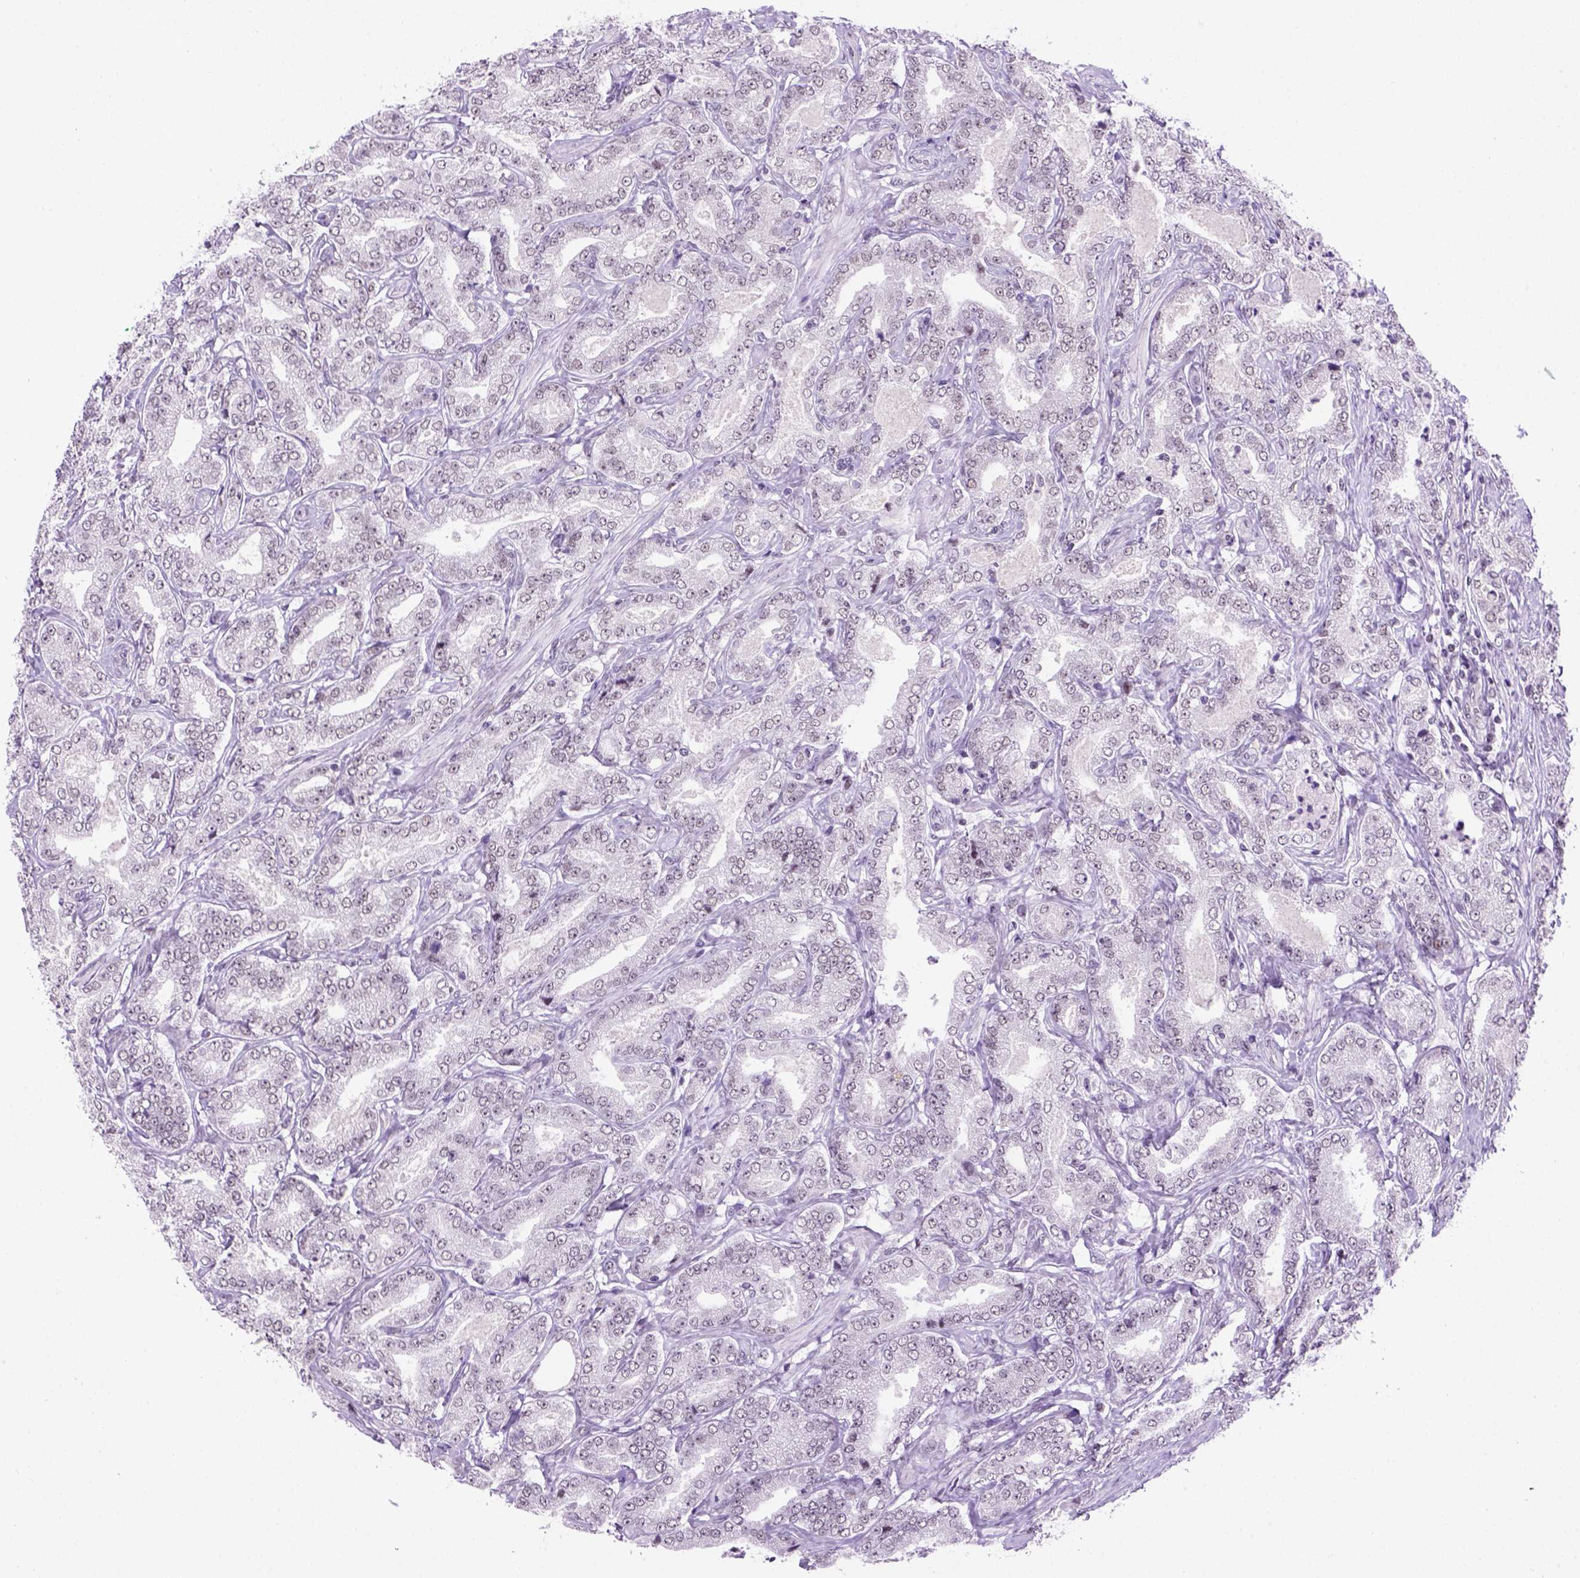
{"staining": {"intensity": "weak", "quantity": "<25%", "location": "nuclear"}, "tissue": "prostate cancer", "cell_type": "Tumor cells", "image_type": "cancer", "snomed": [{"axis": "morphology", "description": "Adenocarcinoma, NOS"}, {"axis": "topography", "description": "Prostate"}], "caption": "A high-resolution image shows immunohistochemistry staining of prostate adenocarcinoma, which displays no significant expression in tumor cells.", "gene": "TBPL1", "patient": {"sex": "male", "age": 64}}